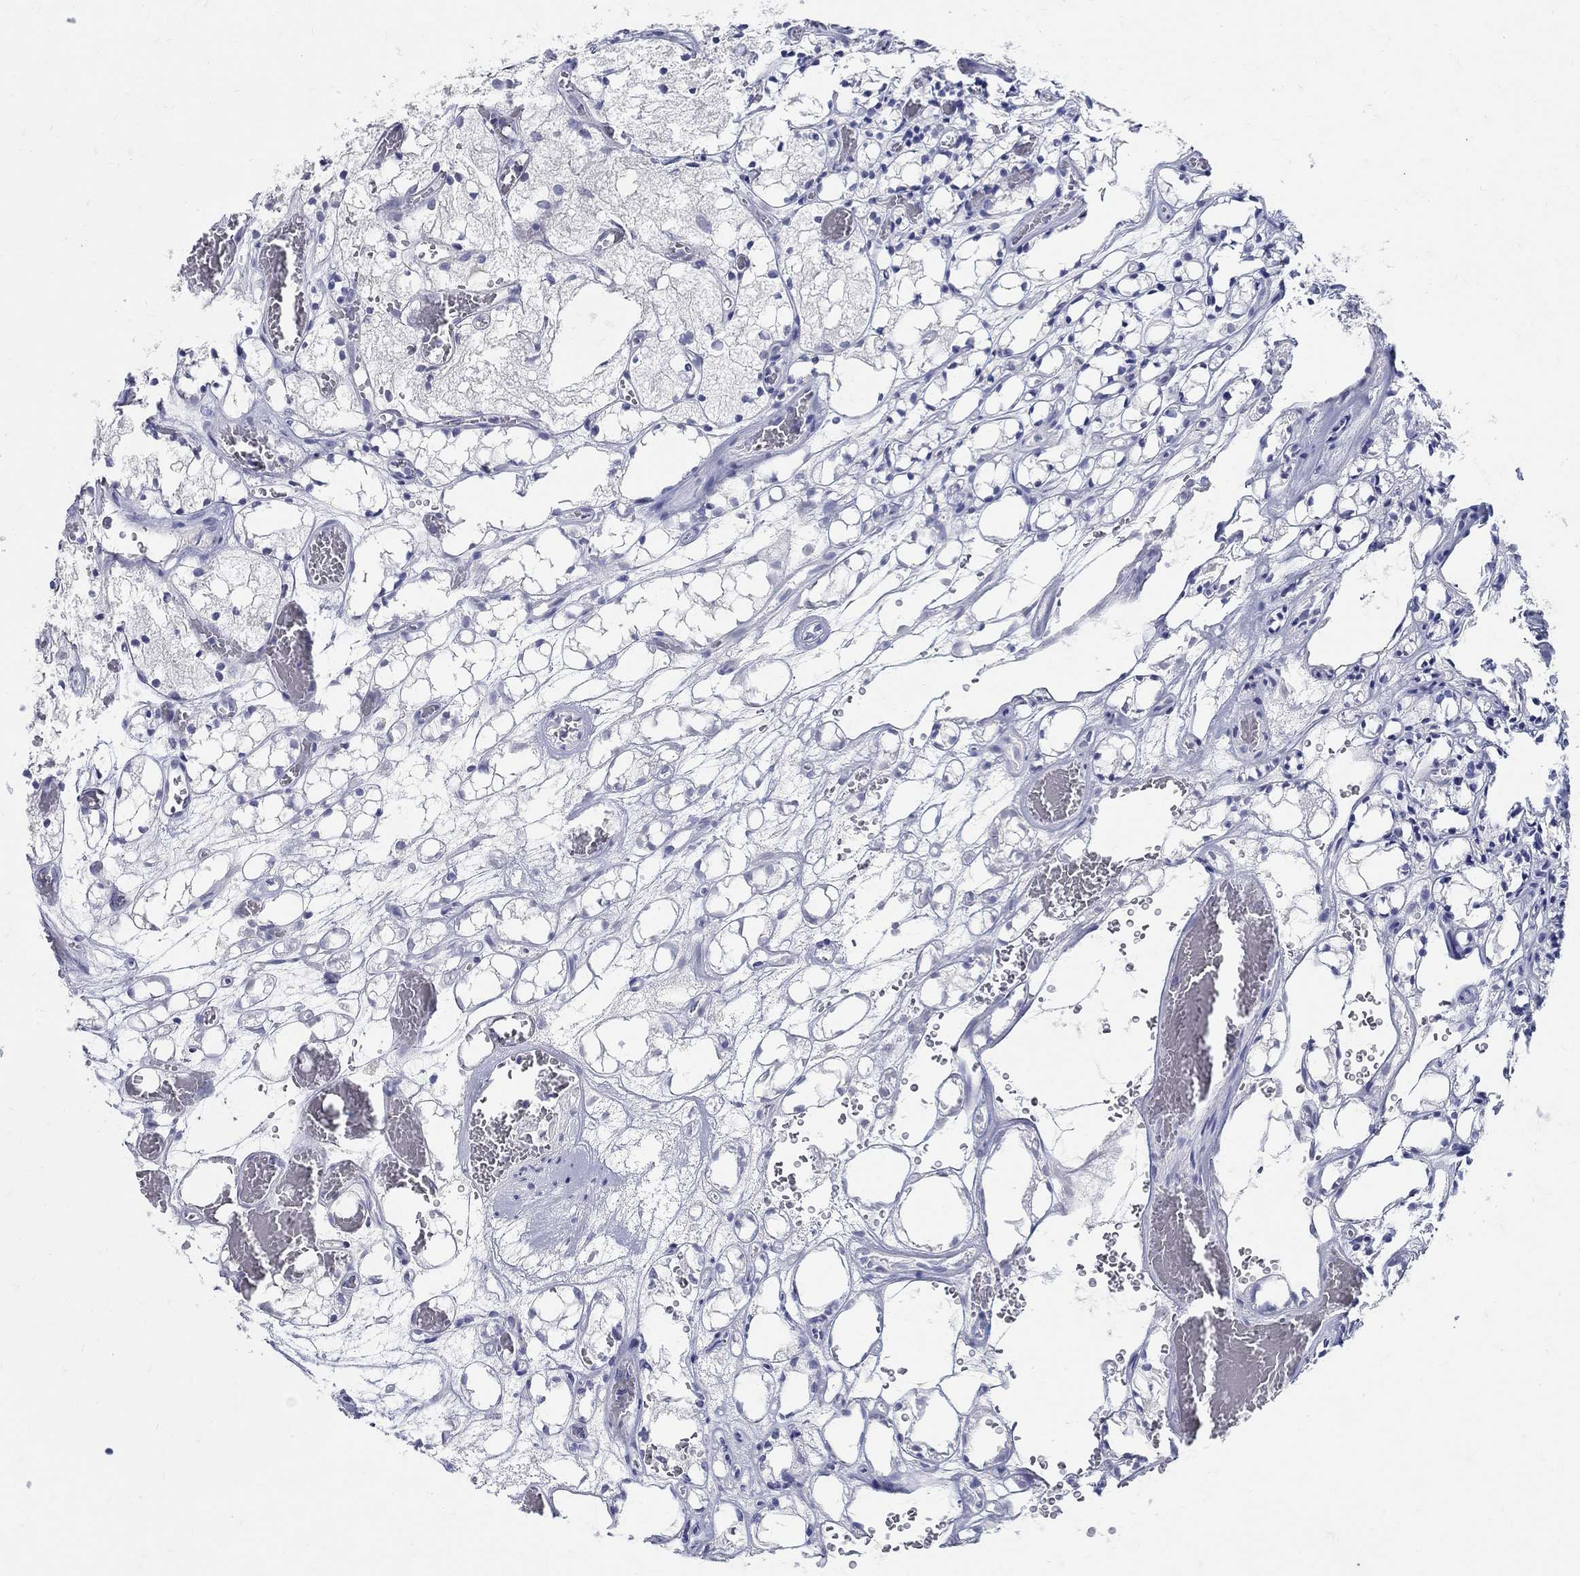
{"staining": {"intensity": "negative", "quantity": "none", "location": "none"}, "tissue": "renal cancer", "cell_type": "Tumor cells", "image_type": "cancer", "snomed": [{"axis": "morphology", "description": "Adenocarcinoma, NOS"}, {"axis": "topography", "description": "Kidney"}], "caption": "There is no significant expression in tumor cells of renal adenocarcinoma.", "gene": "SOX2", "patient": {"sex": "female", "age": 69}}